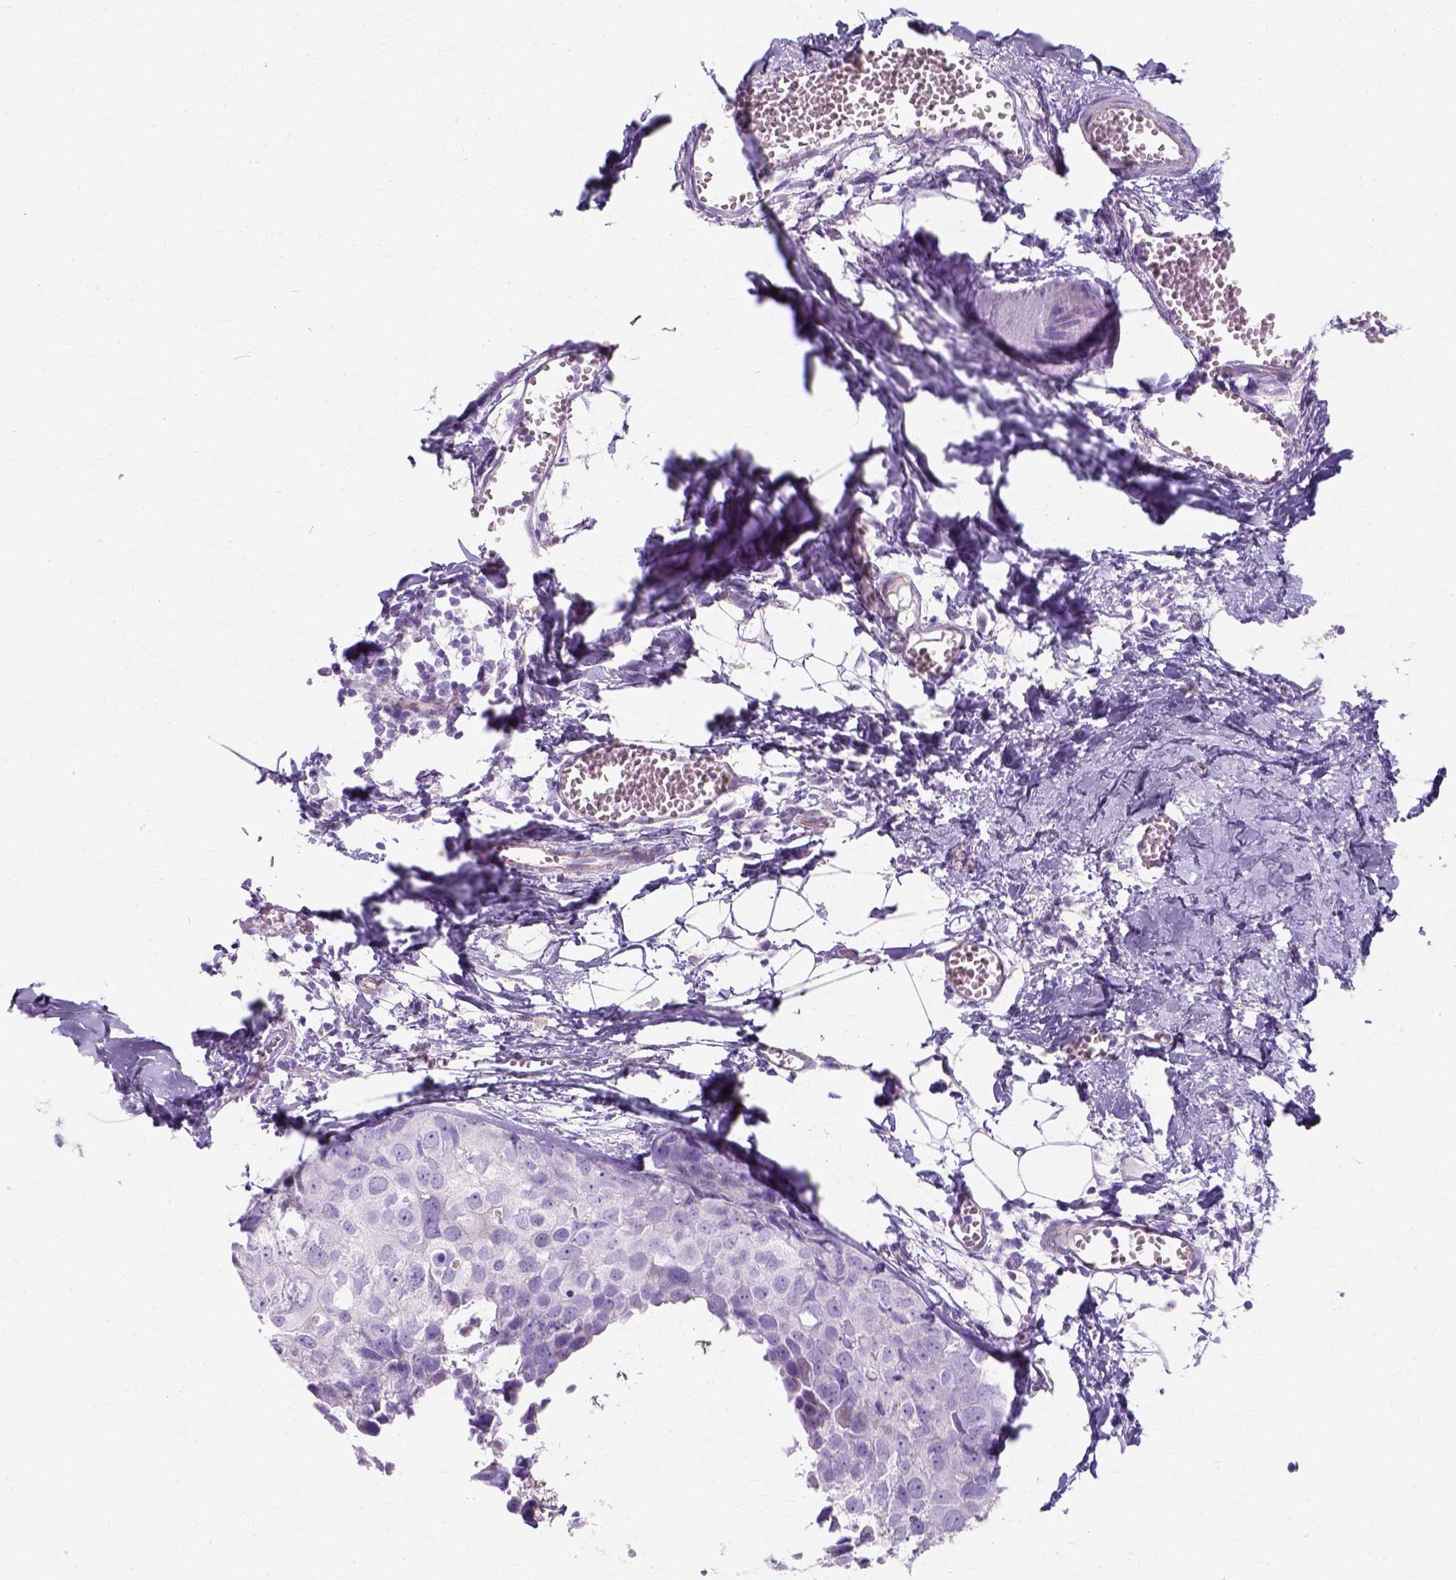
{"staining": {"intensity": "negative", "quantity": "none", "location": "none"}, "tissue": "breast cancer", "cell_type": "Tumor cells", "image_type": "cancer", "snomed": [{"axis": "morphology", "description": "Duct carcinoma"}, {"axis": "topography", "description": "Breast"}], "caption": "Histopathology image shows no significant protein expression in tumor cells of breast invasive ductal carcinoma.", "gene": "MYH15", "patient": {"sex": "female", "age": 38}}